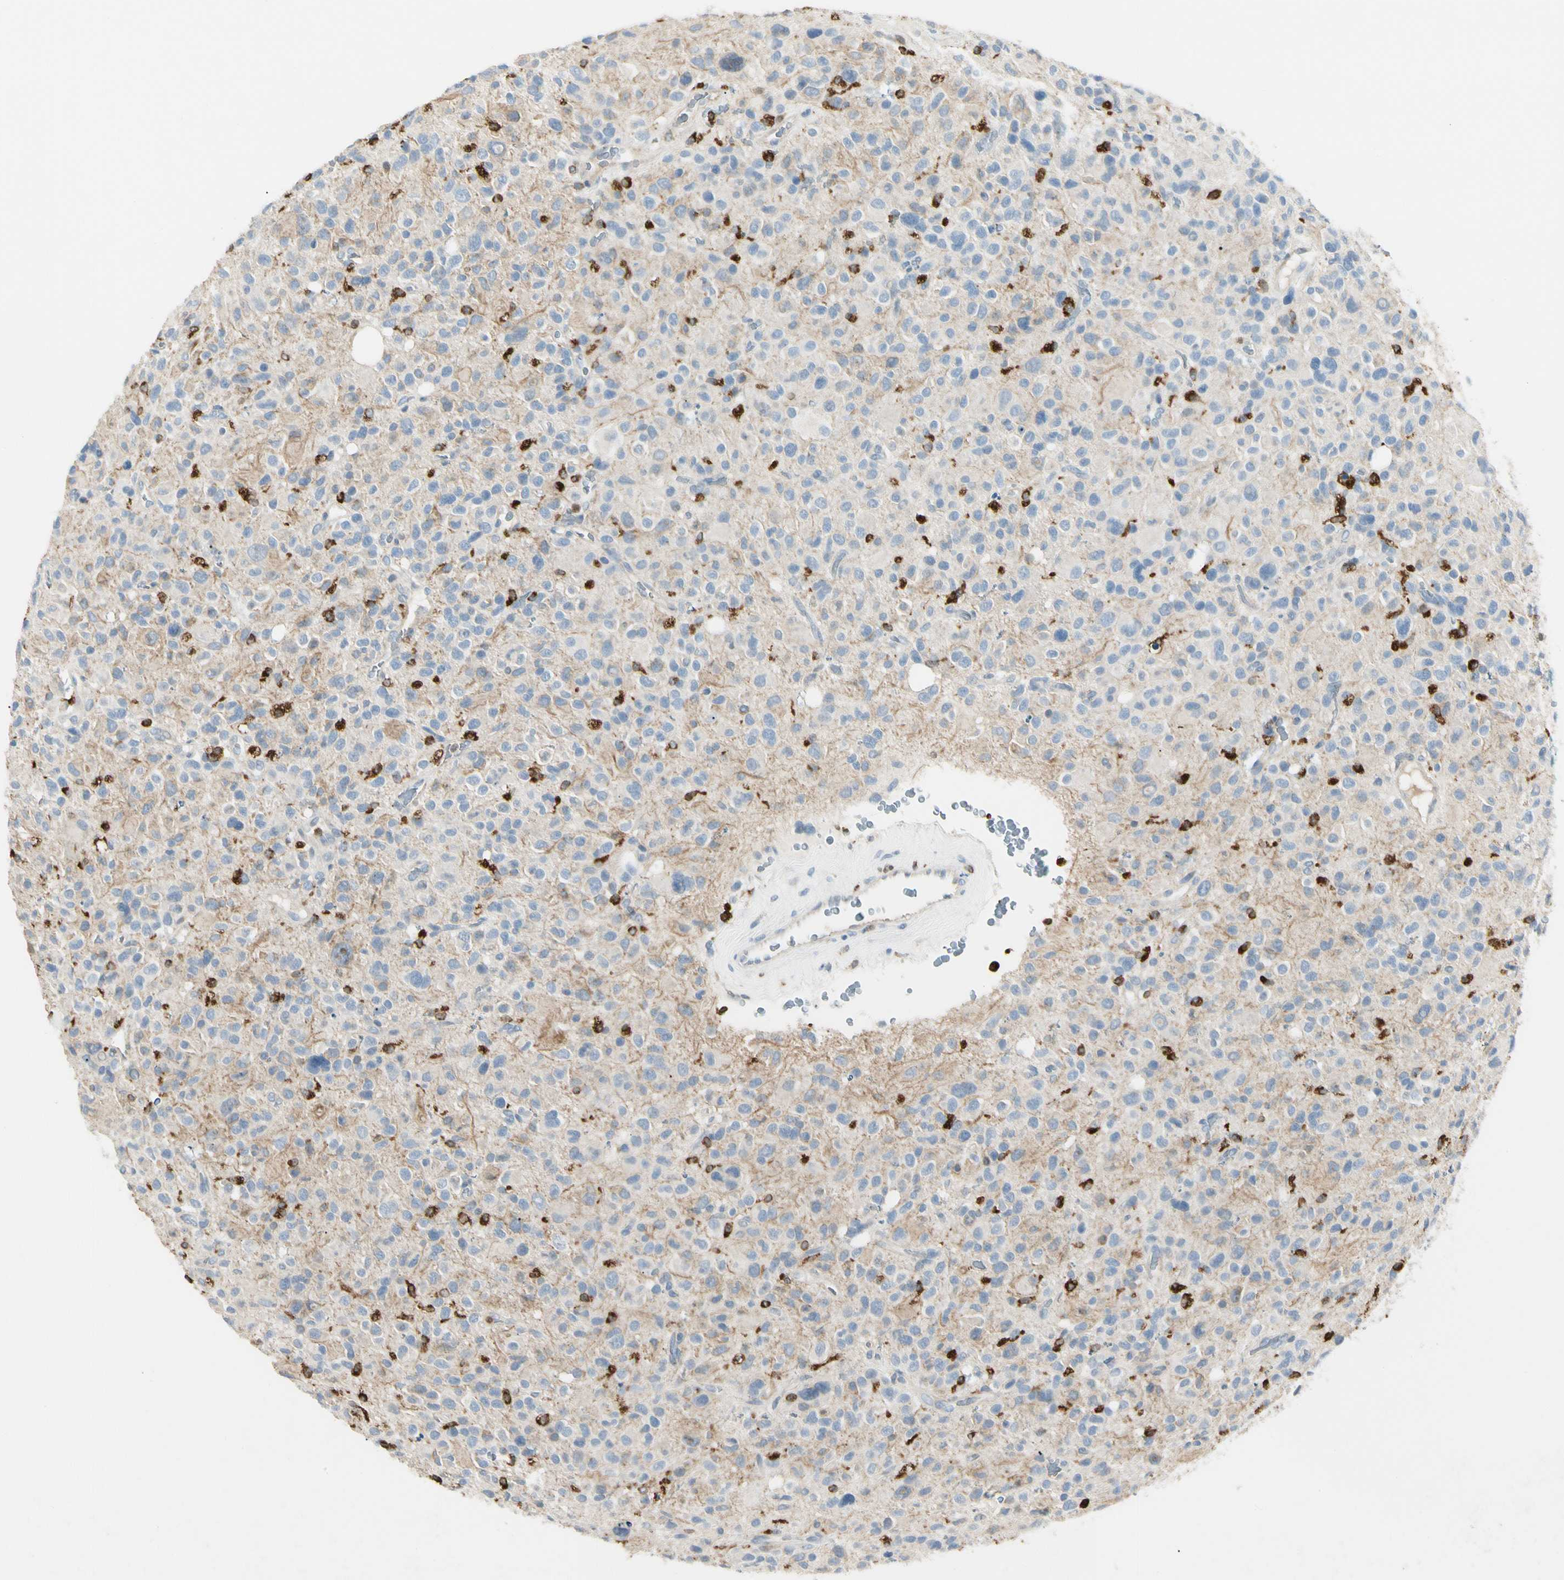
{"staining": {"intensity": "negative", "quantity": "none", "location": "none"}, "tissue": "glioma", "cell_type": "Tumor cells", "image_type": "cancer", "snomed": [{"axis": "morphology", "description": "Glioma, malignant, High grade"}, {"axis": "topography", "description": "Brain"}], "caption": "This is a image of immunohistochemistry staining of malignant high-grade glioma, which shows no staining in tumor cells. The staining was performed using DAB (3,3'-diaminobenzidine) to visualize the protein expression in brown, while the nuclei were stained in blue with hematoxylin (Magnification: 20x).", "gene": "LPCAT2", "patient": {"sex": "male", "age": 48}}